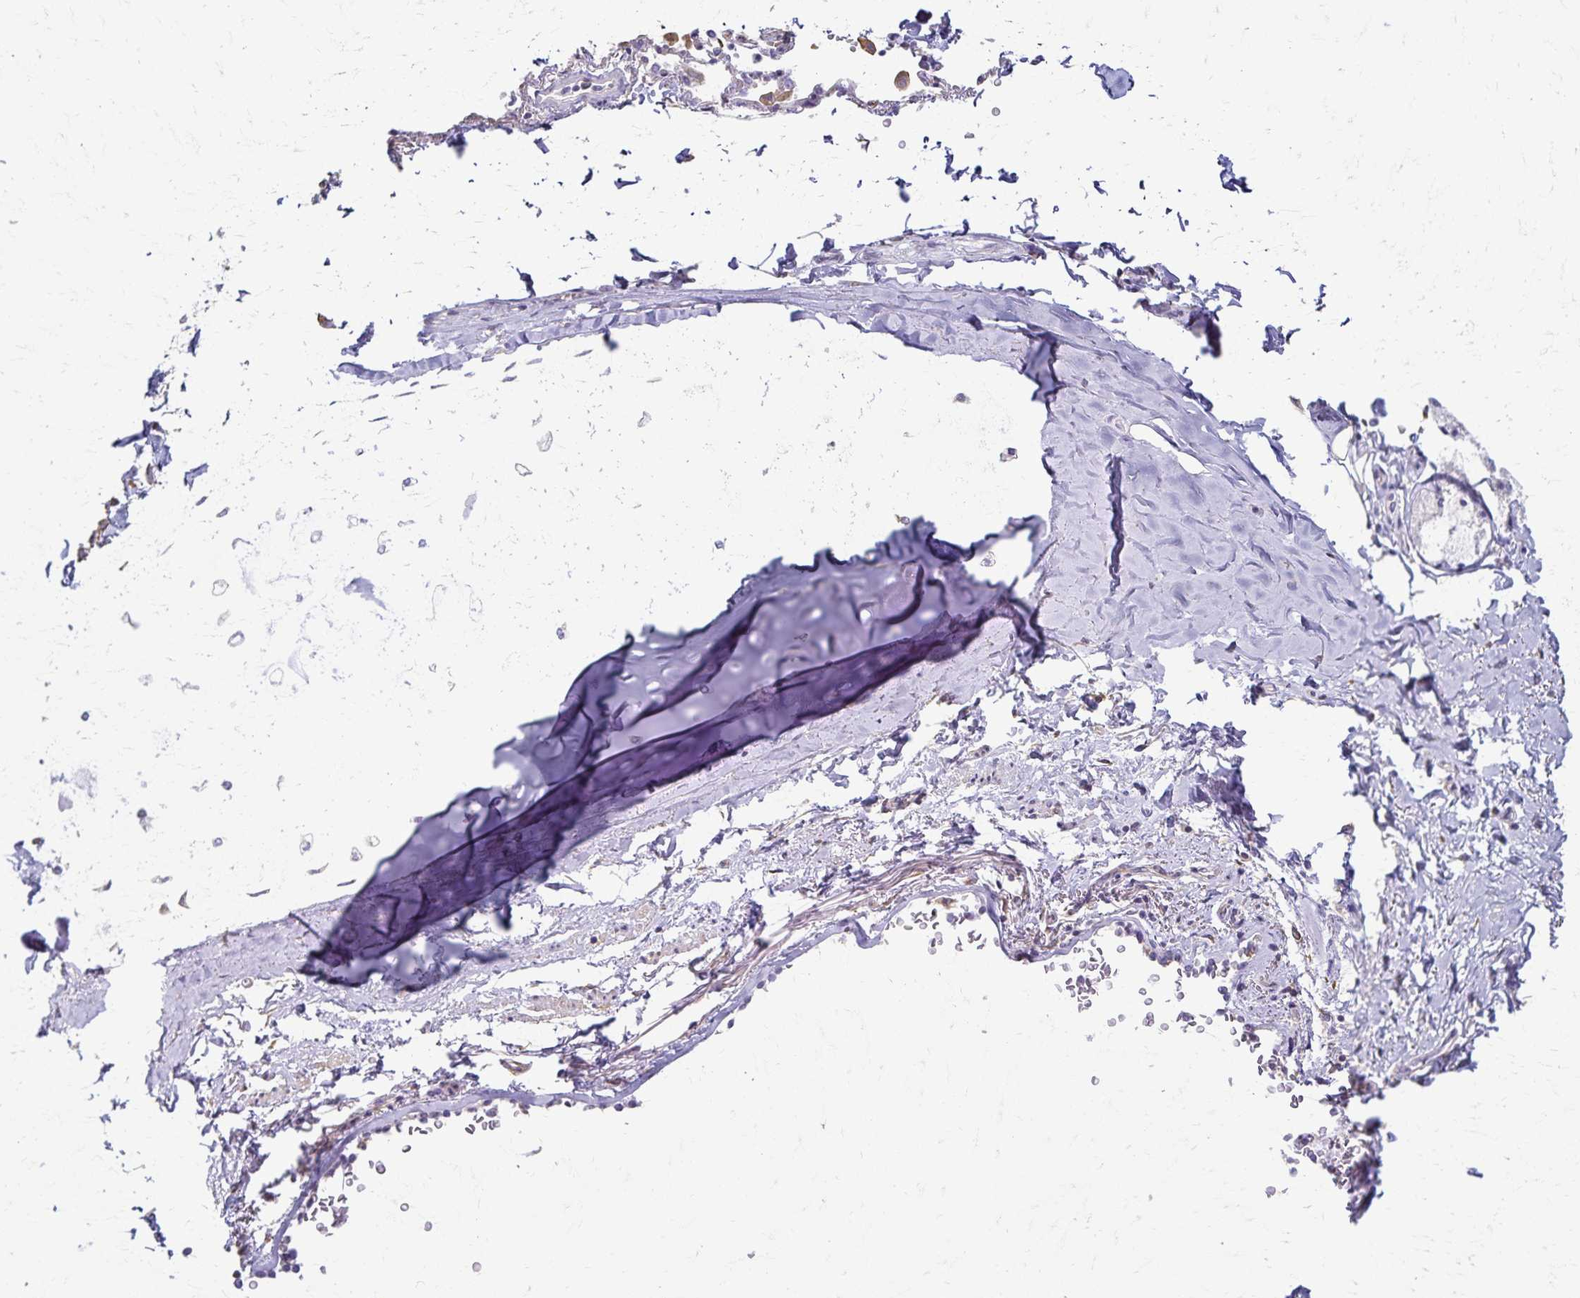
{"staining": {"intensity": "weak", "quantity": "<25%", "location": "cytoplasmic/membranous"}, "tissue": "adipose tissue", "cell_type": "Adipocytes", "image_type": "normal", "snomed": [{"axis": "morphology", "description": "Normal tissue, NOS"}, {"axis": "topography", "description": "Cartilage tissue"}, {"axis": "topography", "description": "Bronchus"}, {"axis": "topography", "description": "Peripheral nerve tissue"}], "caption": "An image of human adipose tissue is negative for staining in adipocytes. (Brightfield microscopy of DAB immunohistochemistry at high magnification).", "gene": "KISS1", "patient": {"sex": "male", "age": 67}}